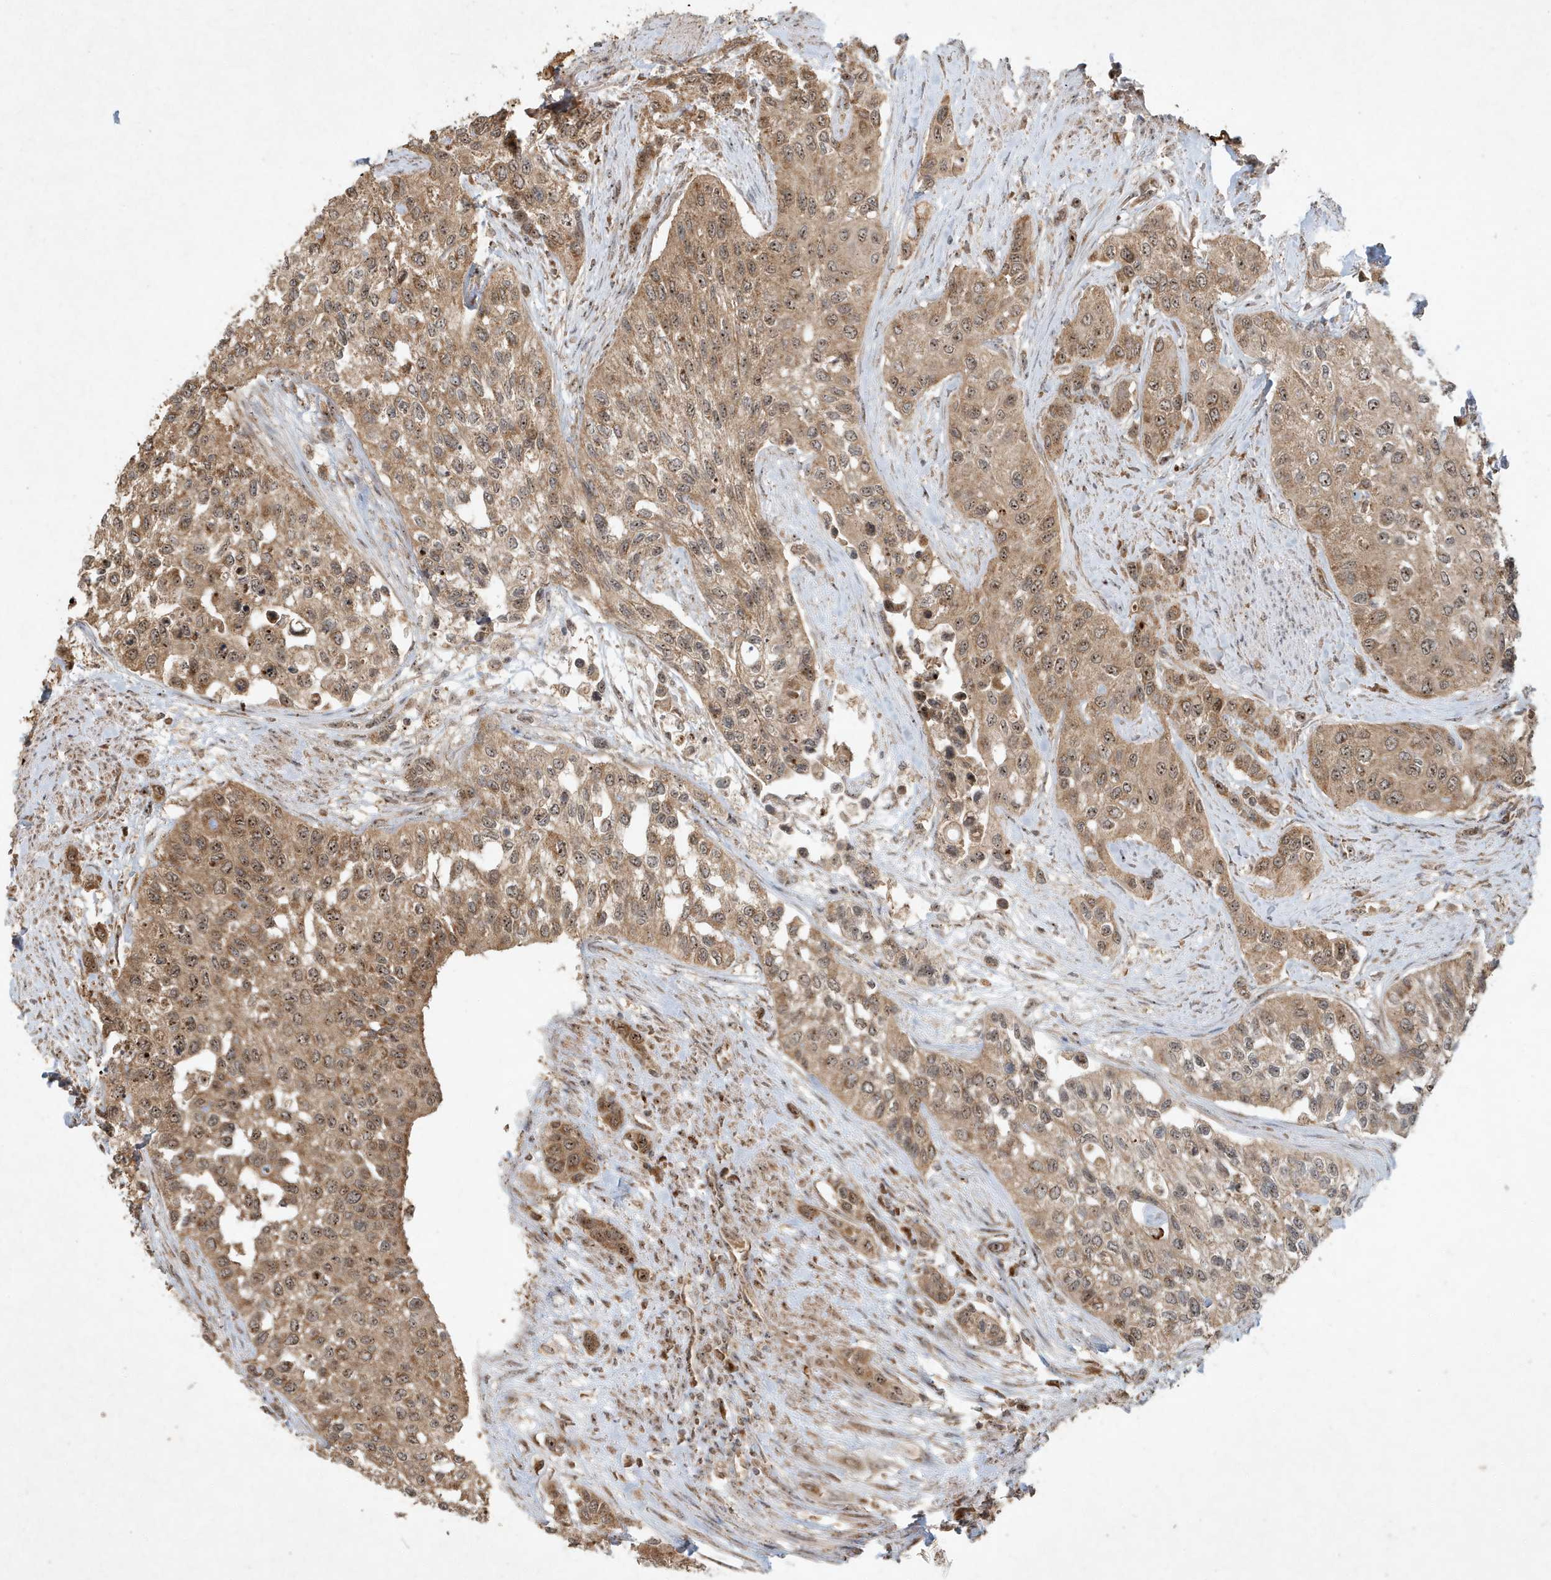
{"staining": {"intensity": "moderate", "quantity": ">75%", "location": "cytoplasmic/membranous,nuclear"}, "tissue": "urothelial cancer", "cell_type": "Tumor cells", "image_type": "cancer", "snomed": [{"axis": "morphology", "description": "Normal tissue, NOS"}, {"axis": "morphology", "description": "Urothelial carcinoma, High grade"}, {"axis": "topography", "description": "Vascular tissue"}, {"axis": "topography", "description": "Urinary bladder"}], "caption": "A brown stain shows moderate cytoplasmic/membranous and nuclear positivity of a protein in urothelial cancer tumor cells.", "gene": "ABCB9", "patient": {"sex": "female", "age": 56}}